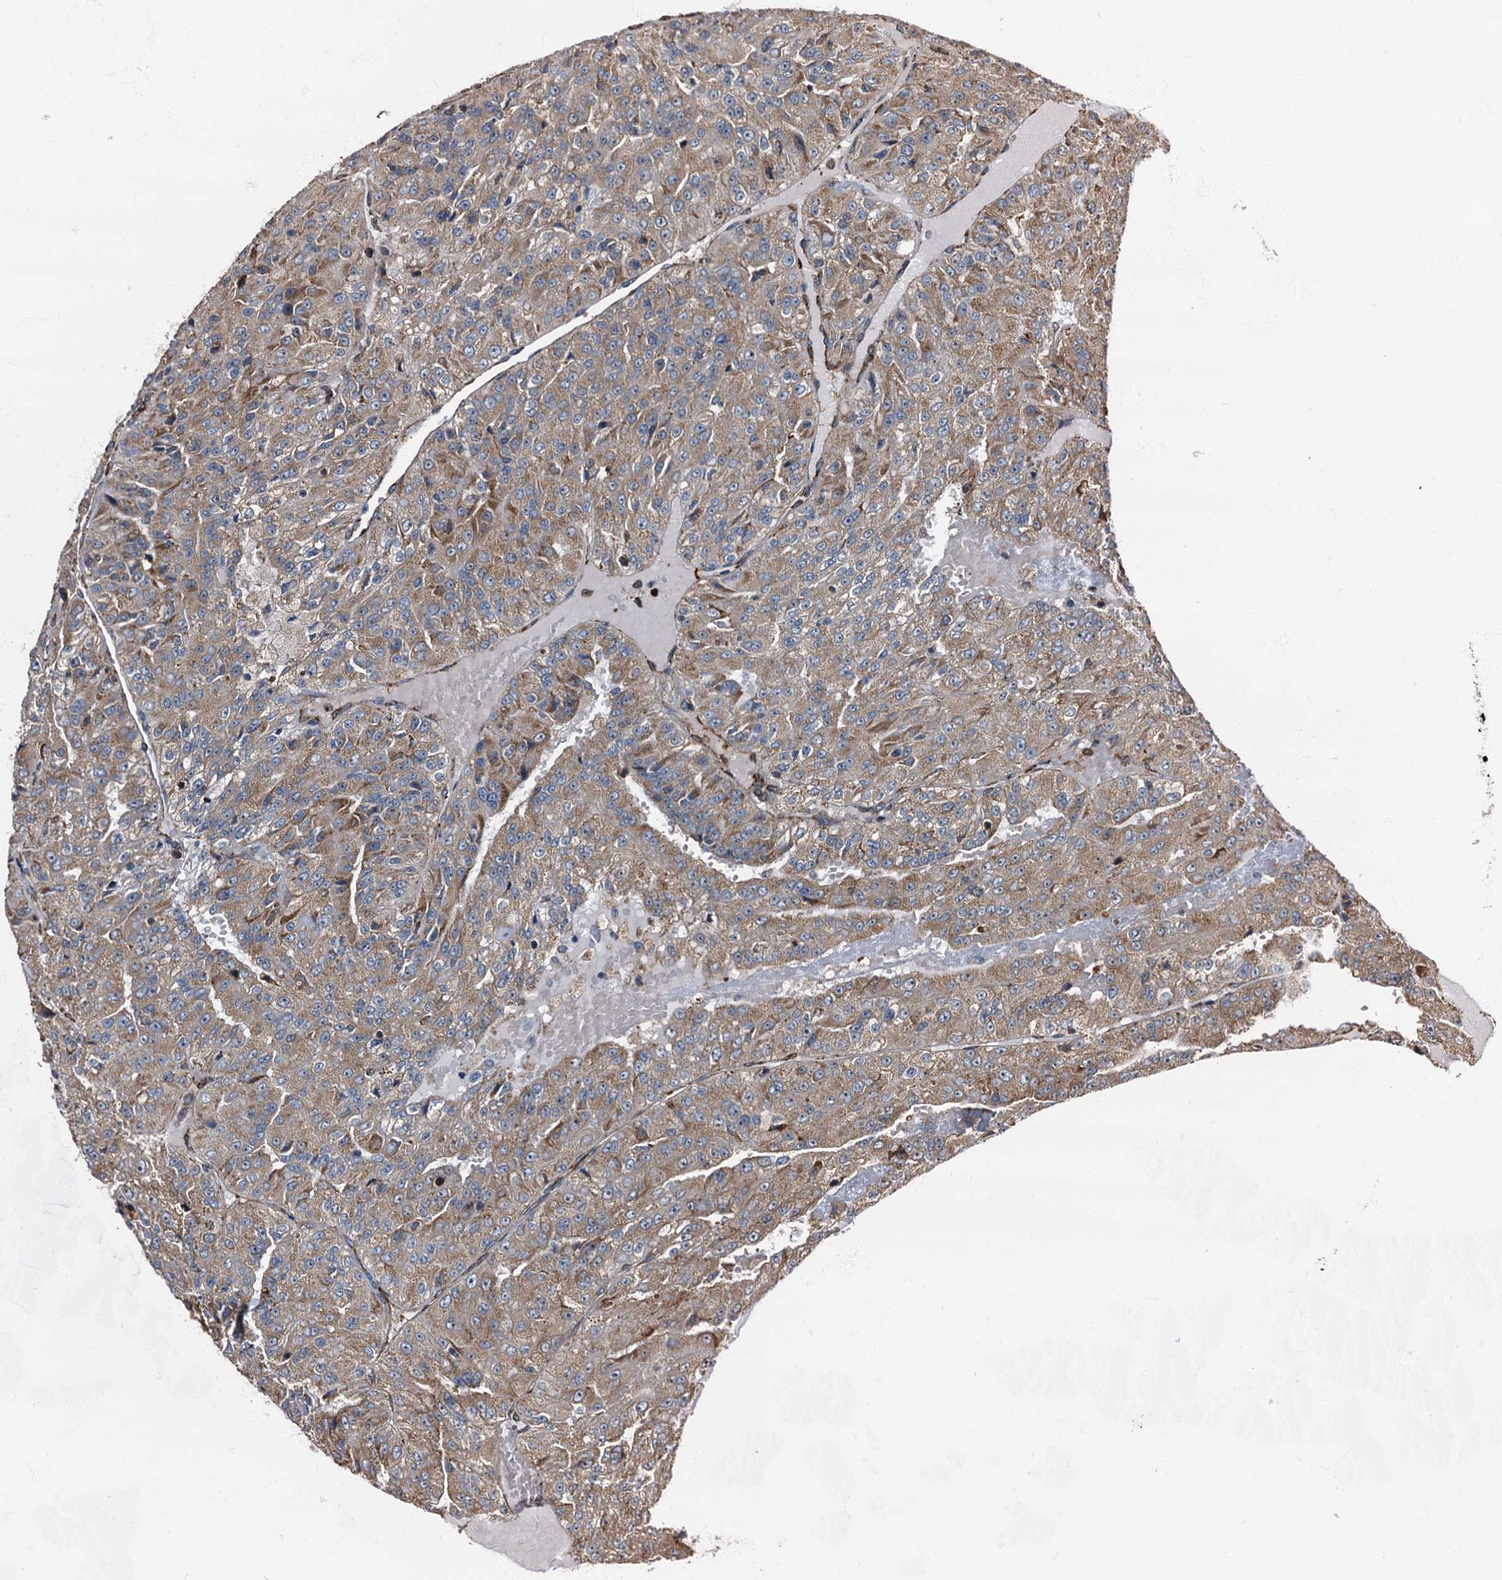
{"staining": {"intensity": "moderate", "quantity": ">75%", "location": "cytoplasmic/membranous"}, "tissue": "renal cancer", "cell_type": "Tumor cells", "image_type": "cancer", "snomed": [{"axis": "morphology", "description": "Adenocarcinoma, NOS"}, {"axis": "topography", "description": "Kidney"}], "caption": "IHC of human renal cancer (adenocarcinoma) shows medium levels of moderate cytoplasmic/membranous expression in about >75% of tumor cells. (Brightfield microscopy of DAB IHC at high magnification).", "gene": "ATP2C1", "patient": {"sex": "female", "age": 63}}